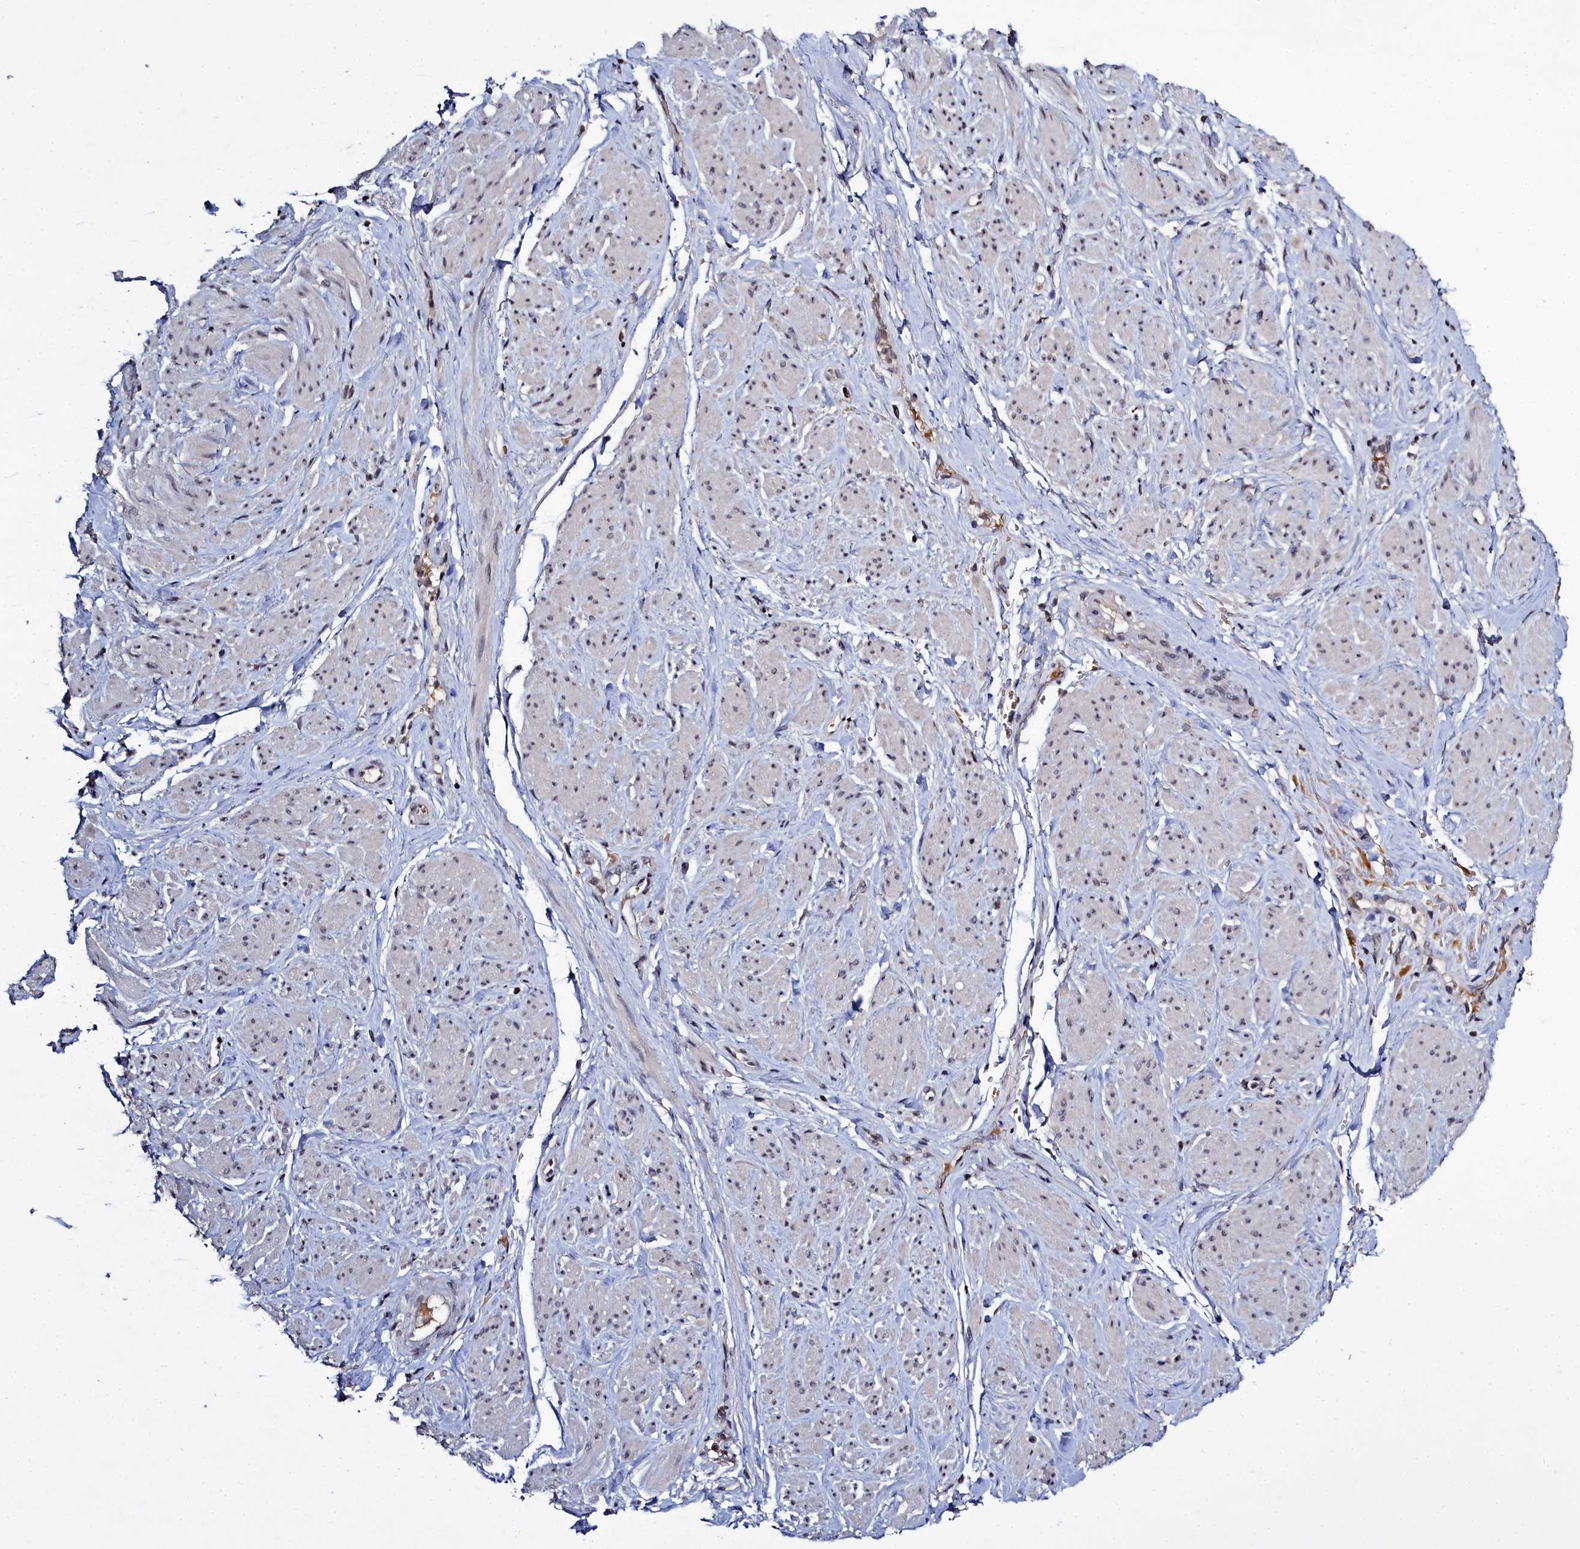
{"staining": {"intensity": "negative", "quantity": "none", "location": "none"}, "tissue": "smooth muscle", "cell_type": "Smooth muscle cells", "image_type": "normal", "snomed": [{"axis": "morphology", "description": "Normal tissue, NOS"}, {"axis": "topography", "description": "Smooth muscle"}, {"axis": "topography", "description": "Peripheral nerve tissue"}], "caption": "Image shows no protein staining in smooth muscle cells of benign smooth muscle.", "gene": "FZD4", "patient": {"sex": "male", "age": 69}}